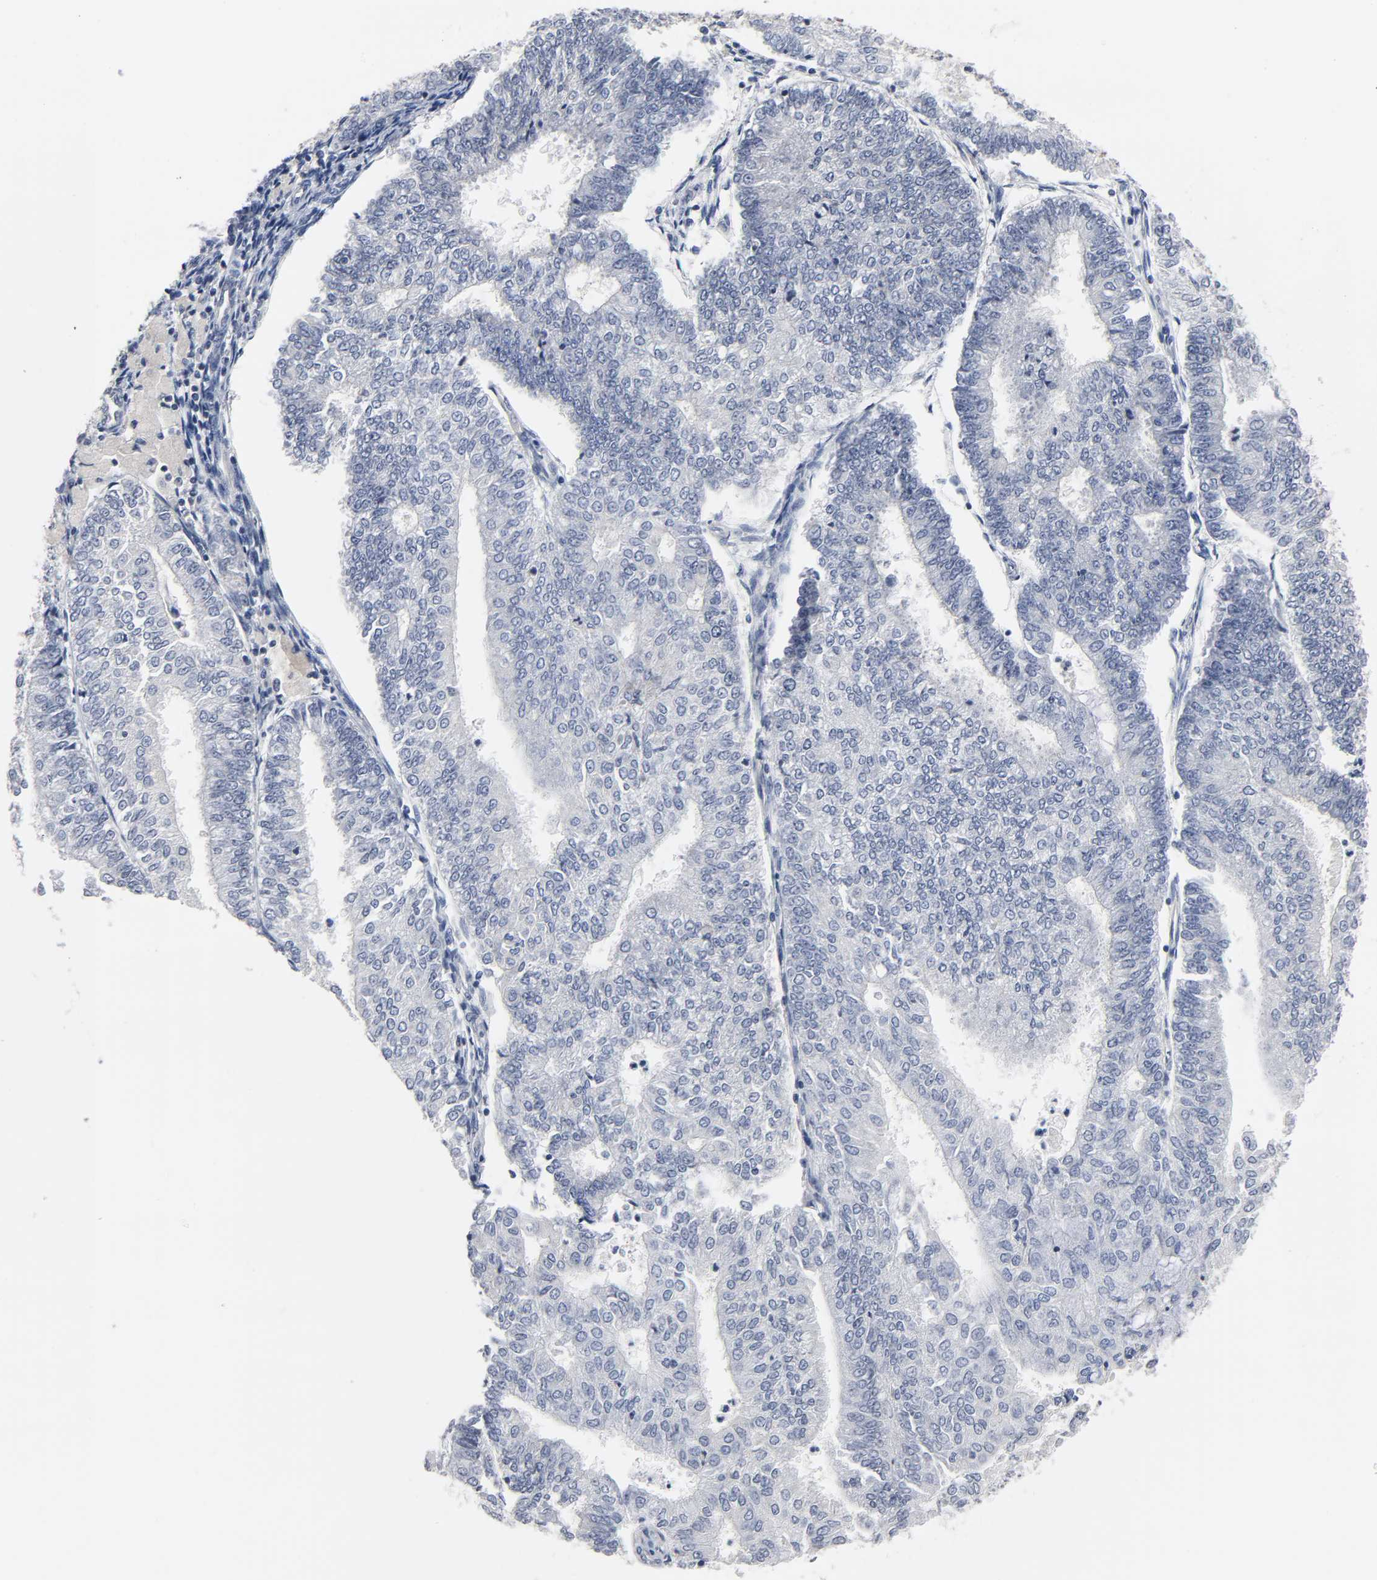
{"staining": {"intensity": "negative", "quantity": "none", "location": "none"}, "tissue": "endometrial cancer", "cell_type": "Tumor cells", "image_type": "cancer", "snomed": [{"axis": "morphology", "description": "Adenocarcinoma, NOS"}, {"axis": "topography", "description": "Endometrium"}], "caption": "Immunohistochemical staining of endometrial cancer (adenocarcinoma) displays no significant expression in tumor cells. (DAB (3,3'-diaminobenzidine) immunohistochemistry, high magnification).", "gene": "DDX10", "patient": {"sex": "female", "age": 59}}